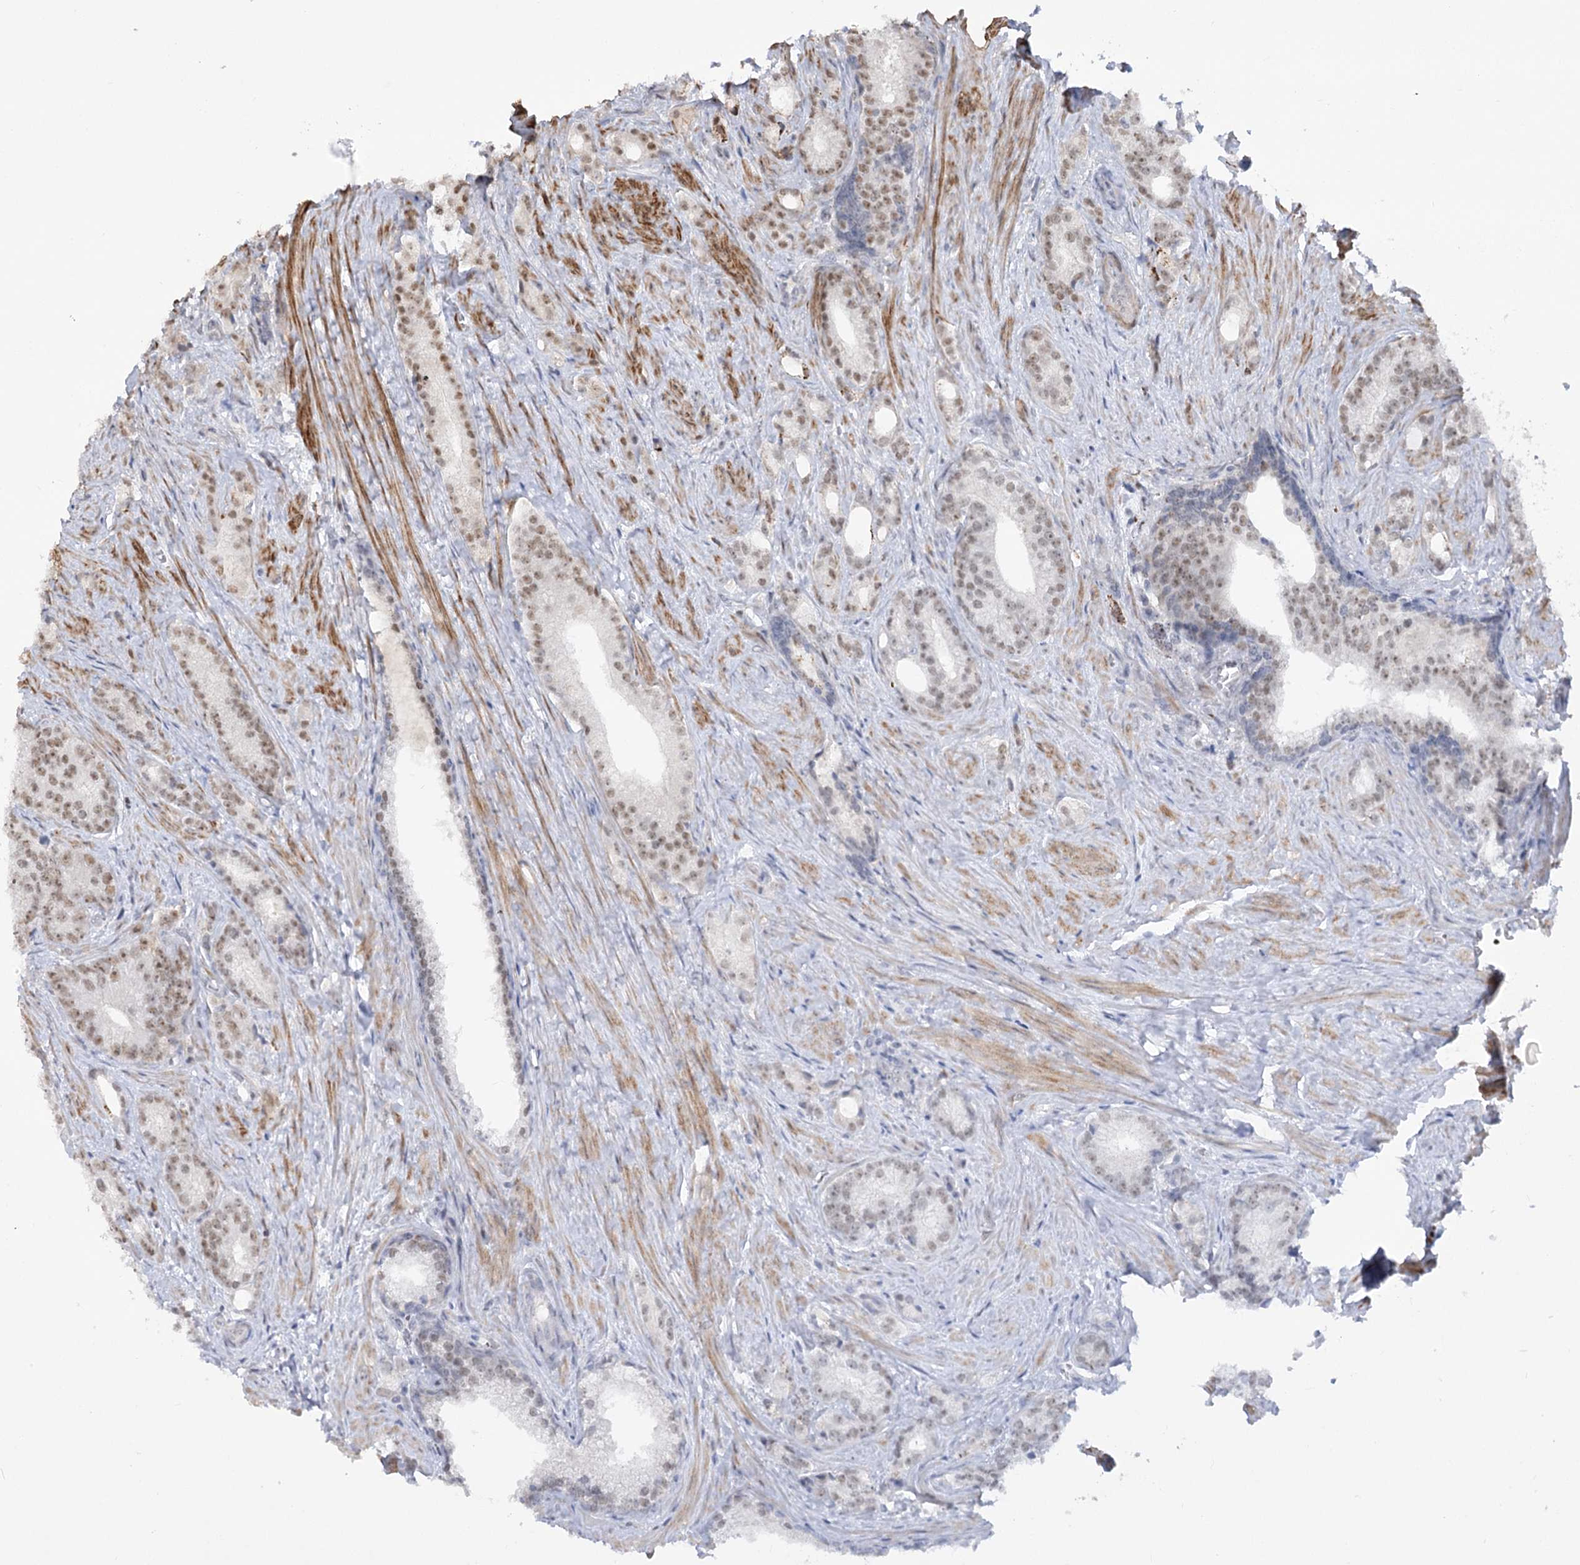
{"staining": {"intensity": "weak", "quantity": "25%-75%", "location": "nuclear"}, "tissue": "prostate cancer", "cell_type": "Tumor cells", "image_type": "cancer", "snomed": [{"axis": "morphology", "description": "Adenocarcinoma, Low grade"}, {"axis": "topography", "description": "Prostate"}], "caption": "Immunohistochemical staining of human prostate cancer (low-grade adenocarcinoma) shows low levels of weak nuclear protein staining in about 25%-75% of tumor cells.", "gene": "ZSCAN23", "patient": {"sex": "male", "age": 71}}